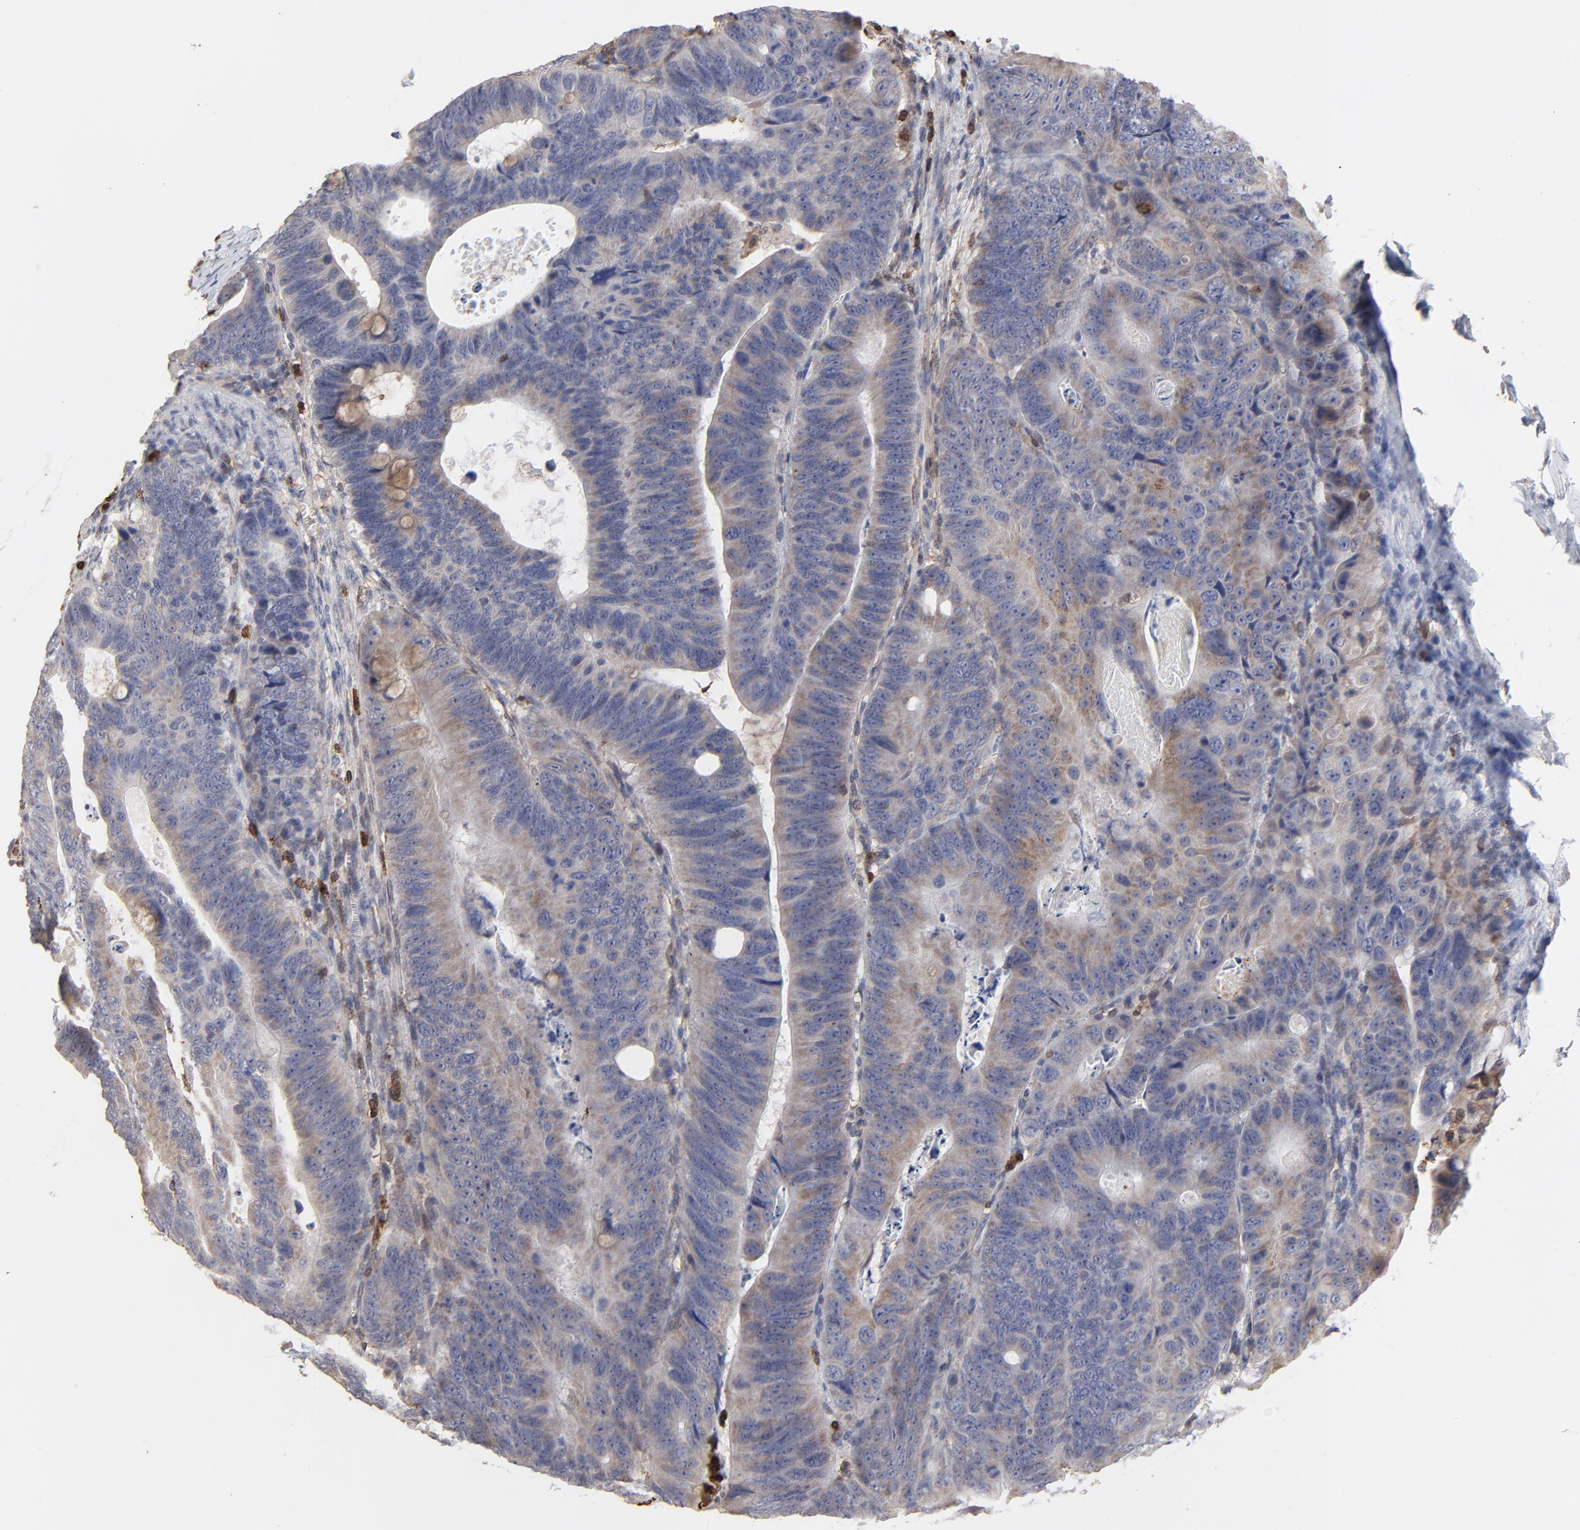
{"staining": {"intensity": "weak", "quantity": "25%-75%", "location": "cytoplasmic/membranous"}, "tissue": "colorectal cancer", "cell_type": "Tumor cells", "image_type": "cancer", "snomed": [{"axis": "morphology", "description": "Adenocarcinoma, NOS"}, {"axis": "topography", "description": "Colon"}], "caption": "This image exhibits IHC staining of colorectal cancer (adenocarcinoma), with low weak cytoplasmic/membranous expression in about 25%-75% of tumor cells.", "gene": "SLC6A14", "patient": {"sex": "female", "age": 55}}